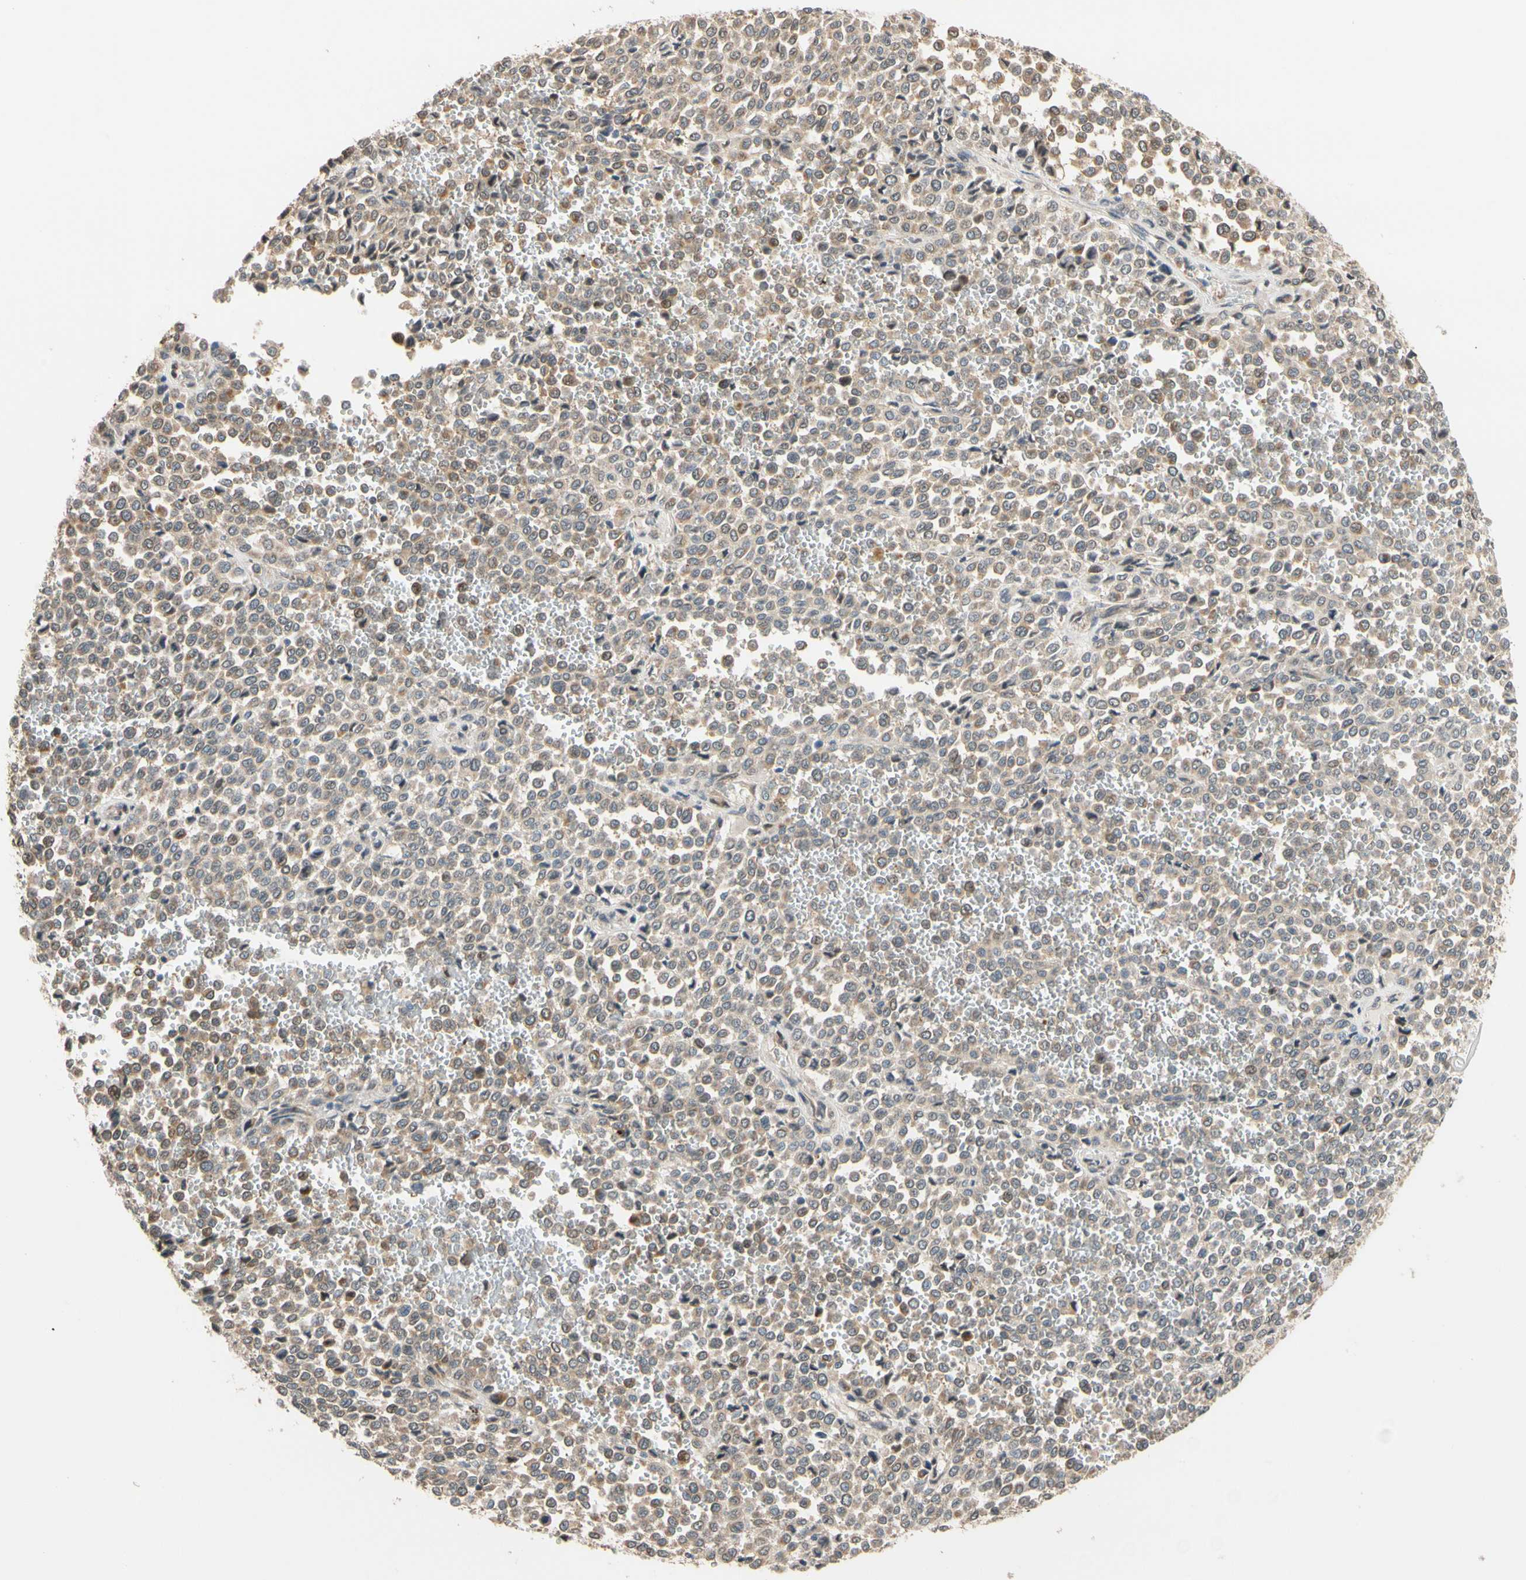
{"staining": {"intensity": "weak", "quantity": "25%-75%", "location": "cytoplasmic/membranous"}, "tissue": "melanoma", "cell_type": "Tumor cells", "image_type": "cancer", "snomed": [{"axis": "morphology", "description": "Malignant melanoma, Metastatic site"}, {"axis": "topography", "description": "Pancreas"}], "caption": "Tumor cells exhibit low levels of weak cytoplasmic/membranous expression in approximately 25%-75% of cells in human malignant melanoma (metastatic site).", "gene": "ANKHD1", "patient": {"sex": "female", "age": 30}}